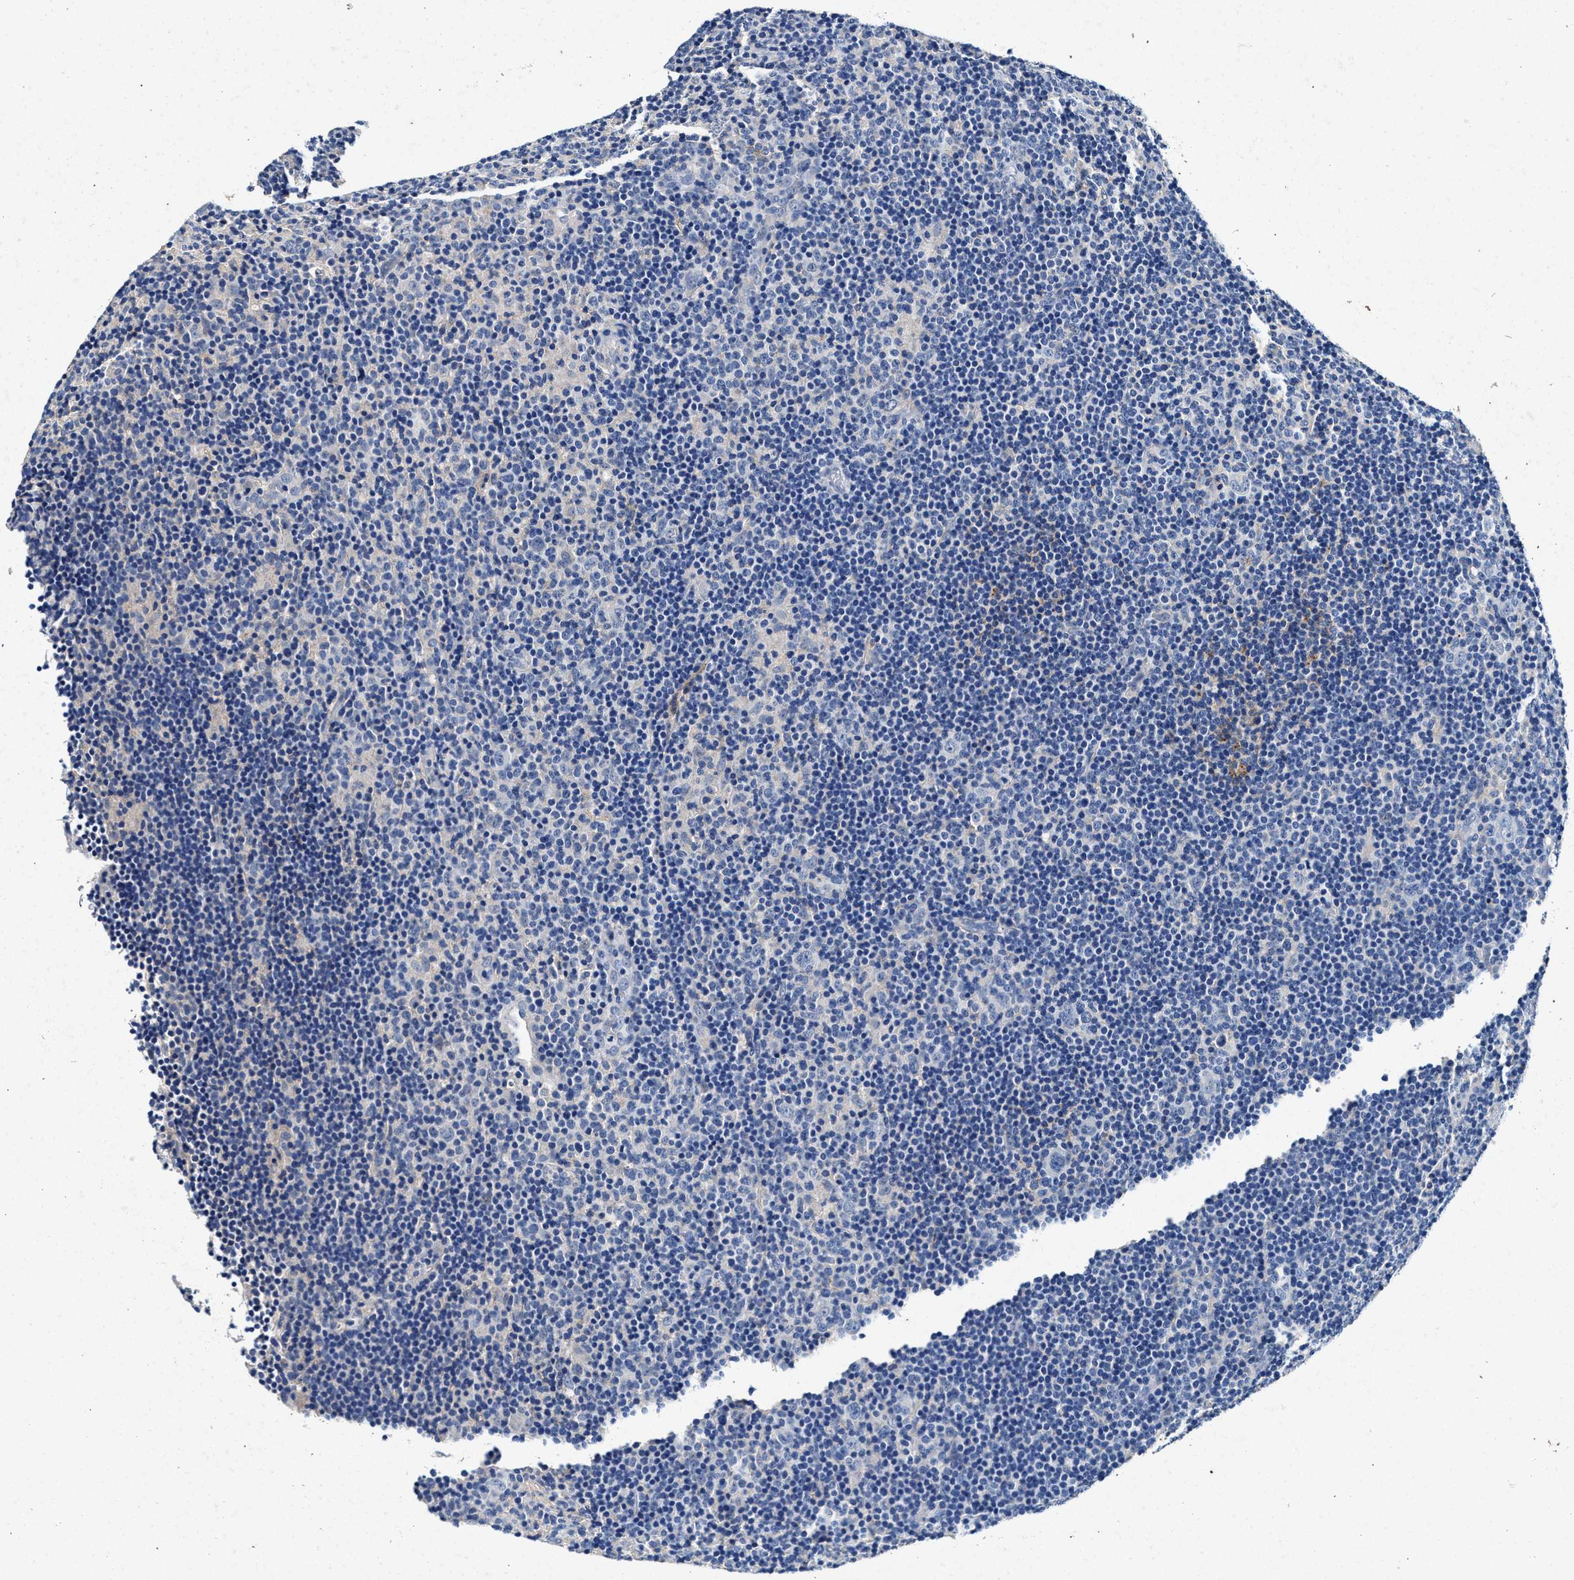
{"staining": {"intensity": "negative", "quantity": "none", "location": "none"}, "tissue": "lymphoma", "cell_type": "Tumor cells", "image_type": "cancer", "snomed": [{"axis": "morphology", "description": "Hodgkin's disease, NOS"}, {"axis": "topography", "description": "Lymph node"}], "caption": "High power microscopy photomicrograph of an immunohistochemistry histopathology image of lymphoma, revealing no significant staining in tumor cells.", "gene": "SLC8A1", "patient": {"sex": "female", "age": 57}}